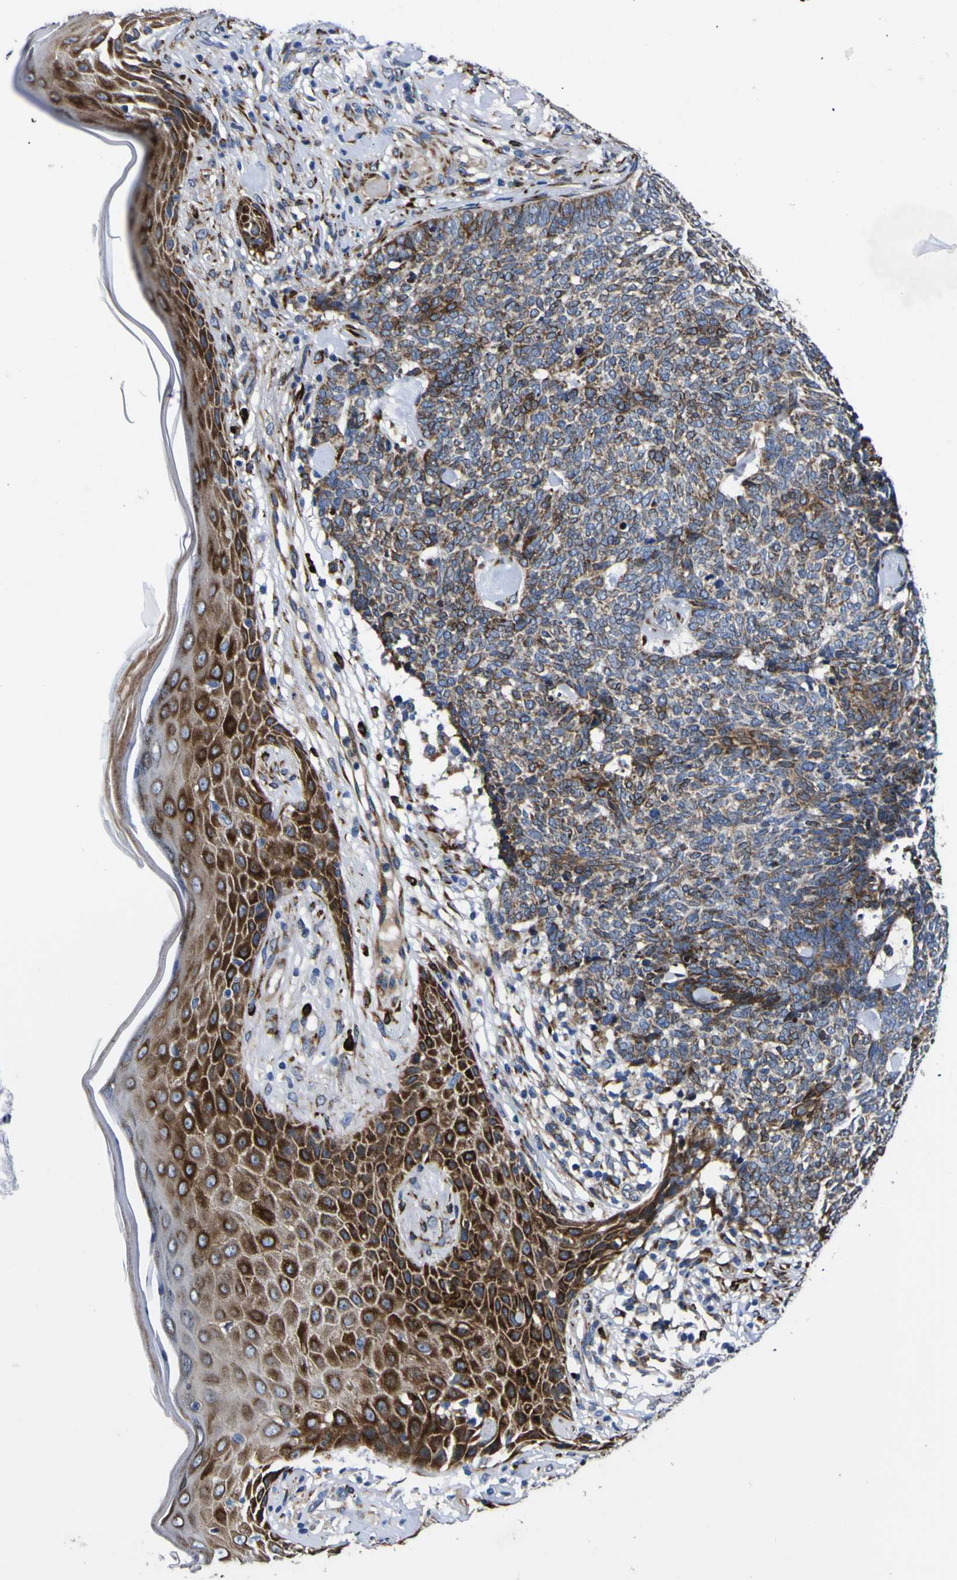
{"staining": {"intensity": "moderate", "quantity": "<25%", "location": "cytoplasmic/membranous"}, "tissue": "skin cancer", "cell_type": "Tumor cells", "image_type": "cancer", "snomed": [{"axis": "morphology", "description": "Basal cell carcinoma"}, {"axis": "topography", "description": "Skin"}], "caption": "Immunohistochemistry (DAB) staining of human basal cell carcinoma (skin) reveals moderate cytoplasmic/membranous protein expression in about <25% of tumor cells.", "gene": "SCD", "patient": {"sex": "female", "age": 84}}